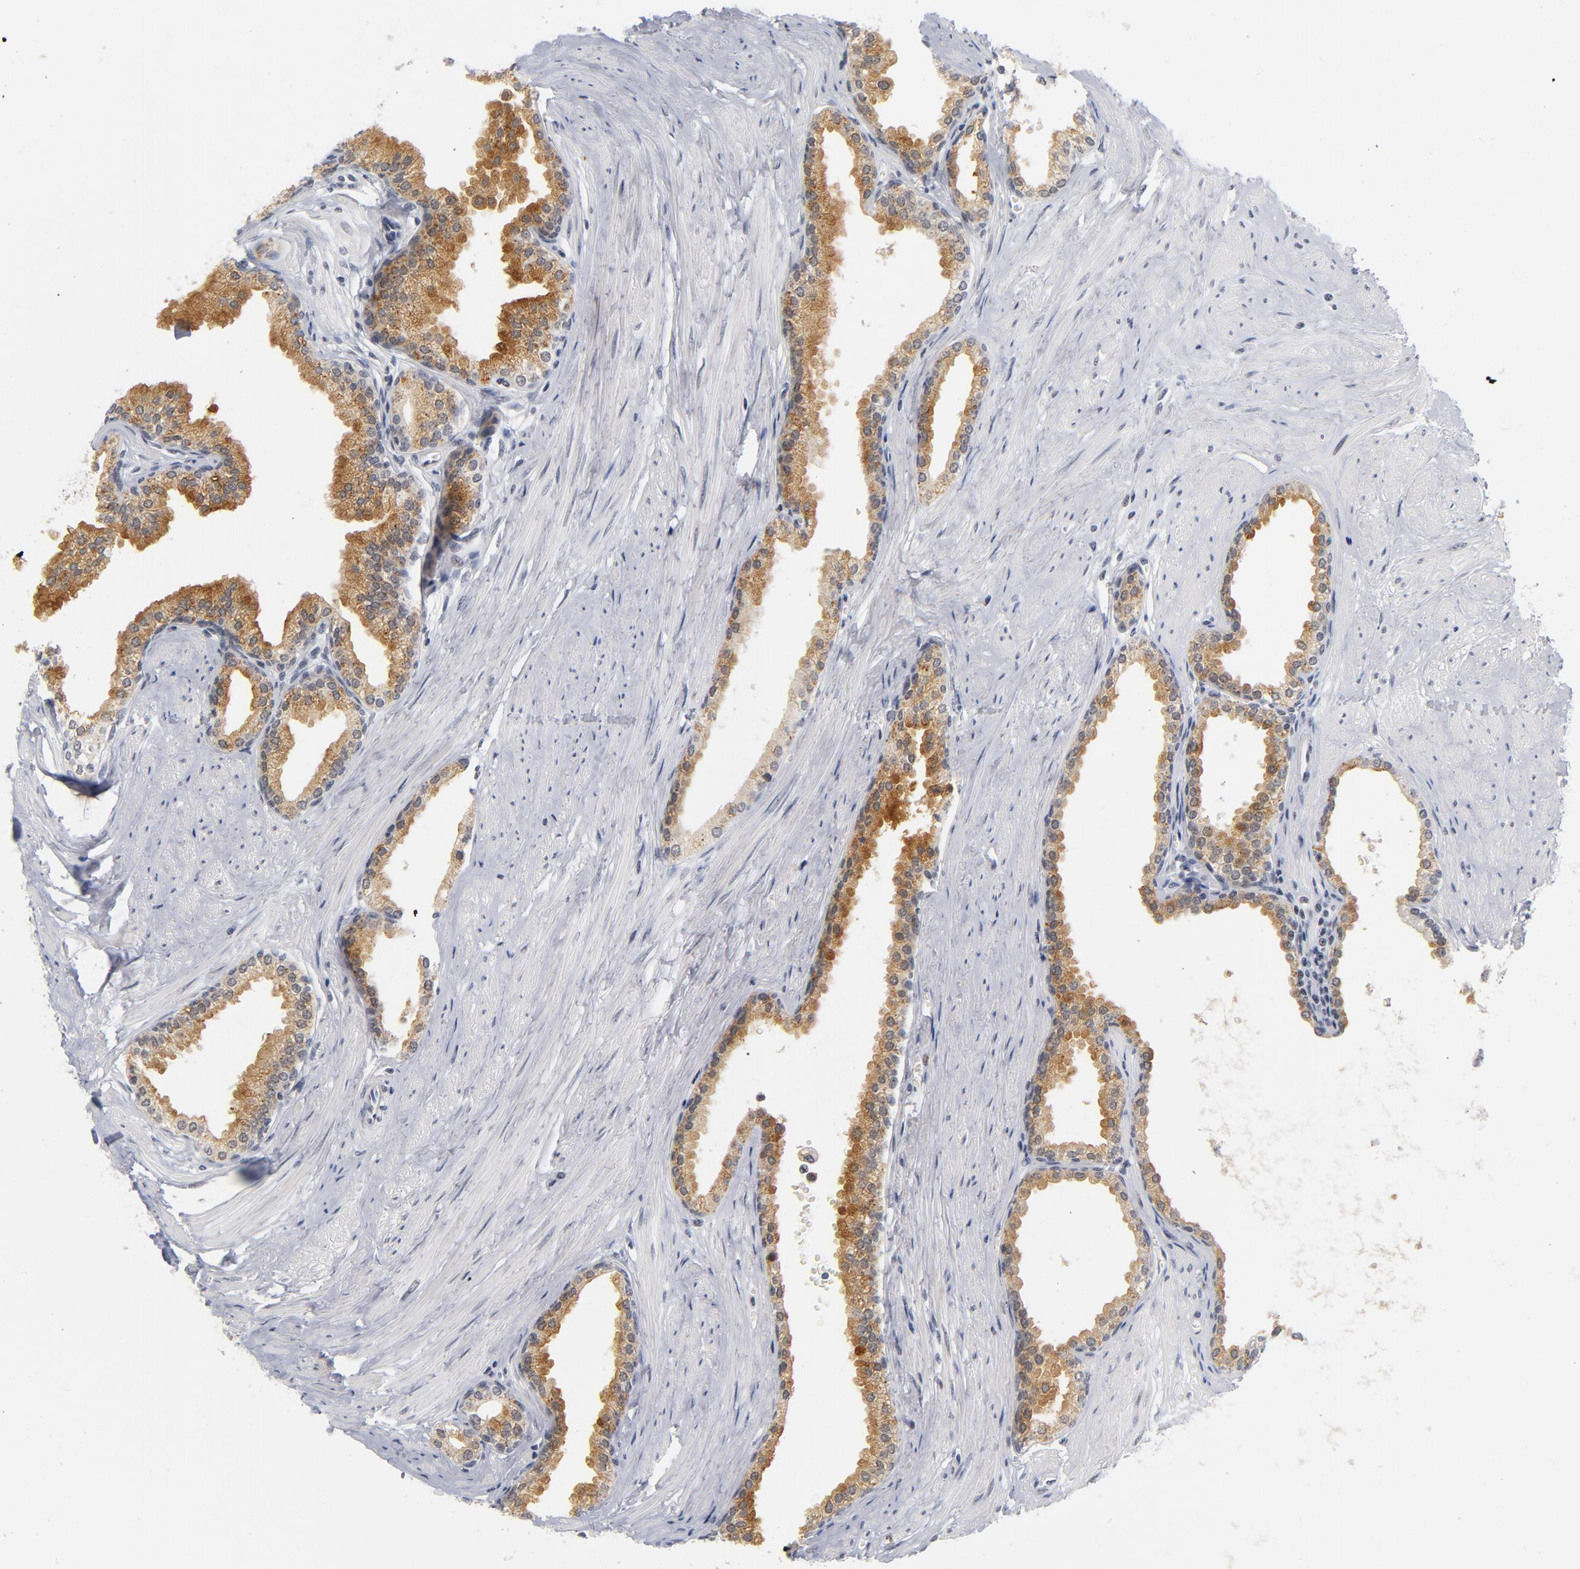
{"staining": {"intensity": "moderate", "quantity": ">75%", "location": "cytoplasmic/membranous"}, "tissue": "prostate", "cell_type": "Glandular cells", "image_type": "normal", "snomed": [{"axis": "morphology", "description": "Normal tissue, NOS"}, {"axis": "topography", "description": "Prostate"}], "caption": "Brown immunohistochemical staining in normal human prostate reveals moderate cytoplasmic/membranous expression in about >75% of glandular cells. (IHC, brightfield microscopy, high magnification).", "gene": "BAP1", "patient": {"sex": "male", "age": 64}}